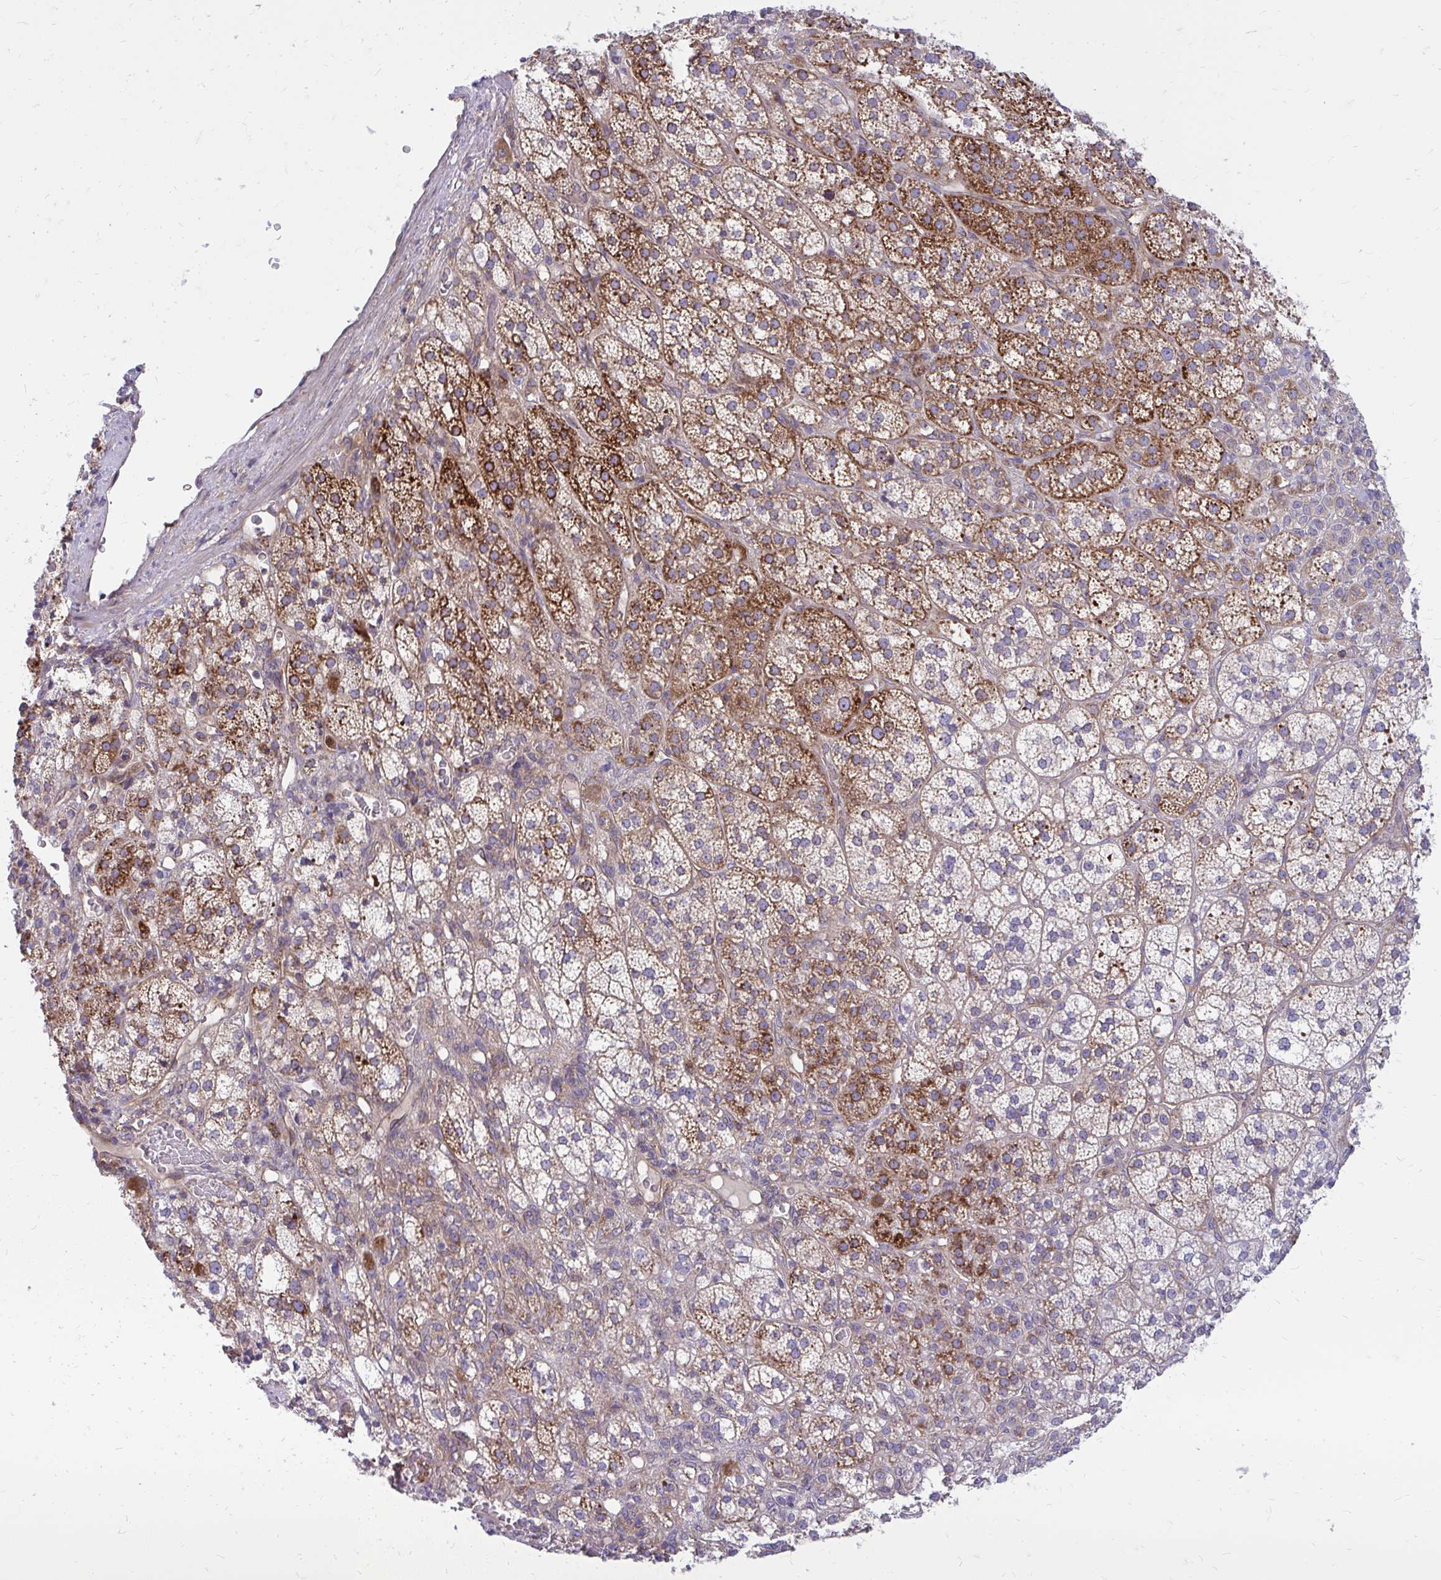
{"staining": {"intensity": "strong", "quantity": "25%-75%", "location": "cytoplasmic/membranous"}, "tissue": "adrenal gland", "cell_type": "Glandular cells", "image_type": "normal", "snomed": [{"axis": "morphology", "description": "Normal tissue, NOS"}, {"axis": "topography", "description": "Adrenal gland"}], "caption": "DAB immunohistochemical staining of normal adrenal gland exhibits strong cytoplasmic/membranous protein positivity in approximately 25%-75% of glandular cells.", "gene": "ASAP1", "patient": {"sex": "female", "age": 60}}